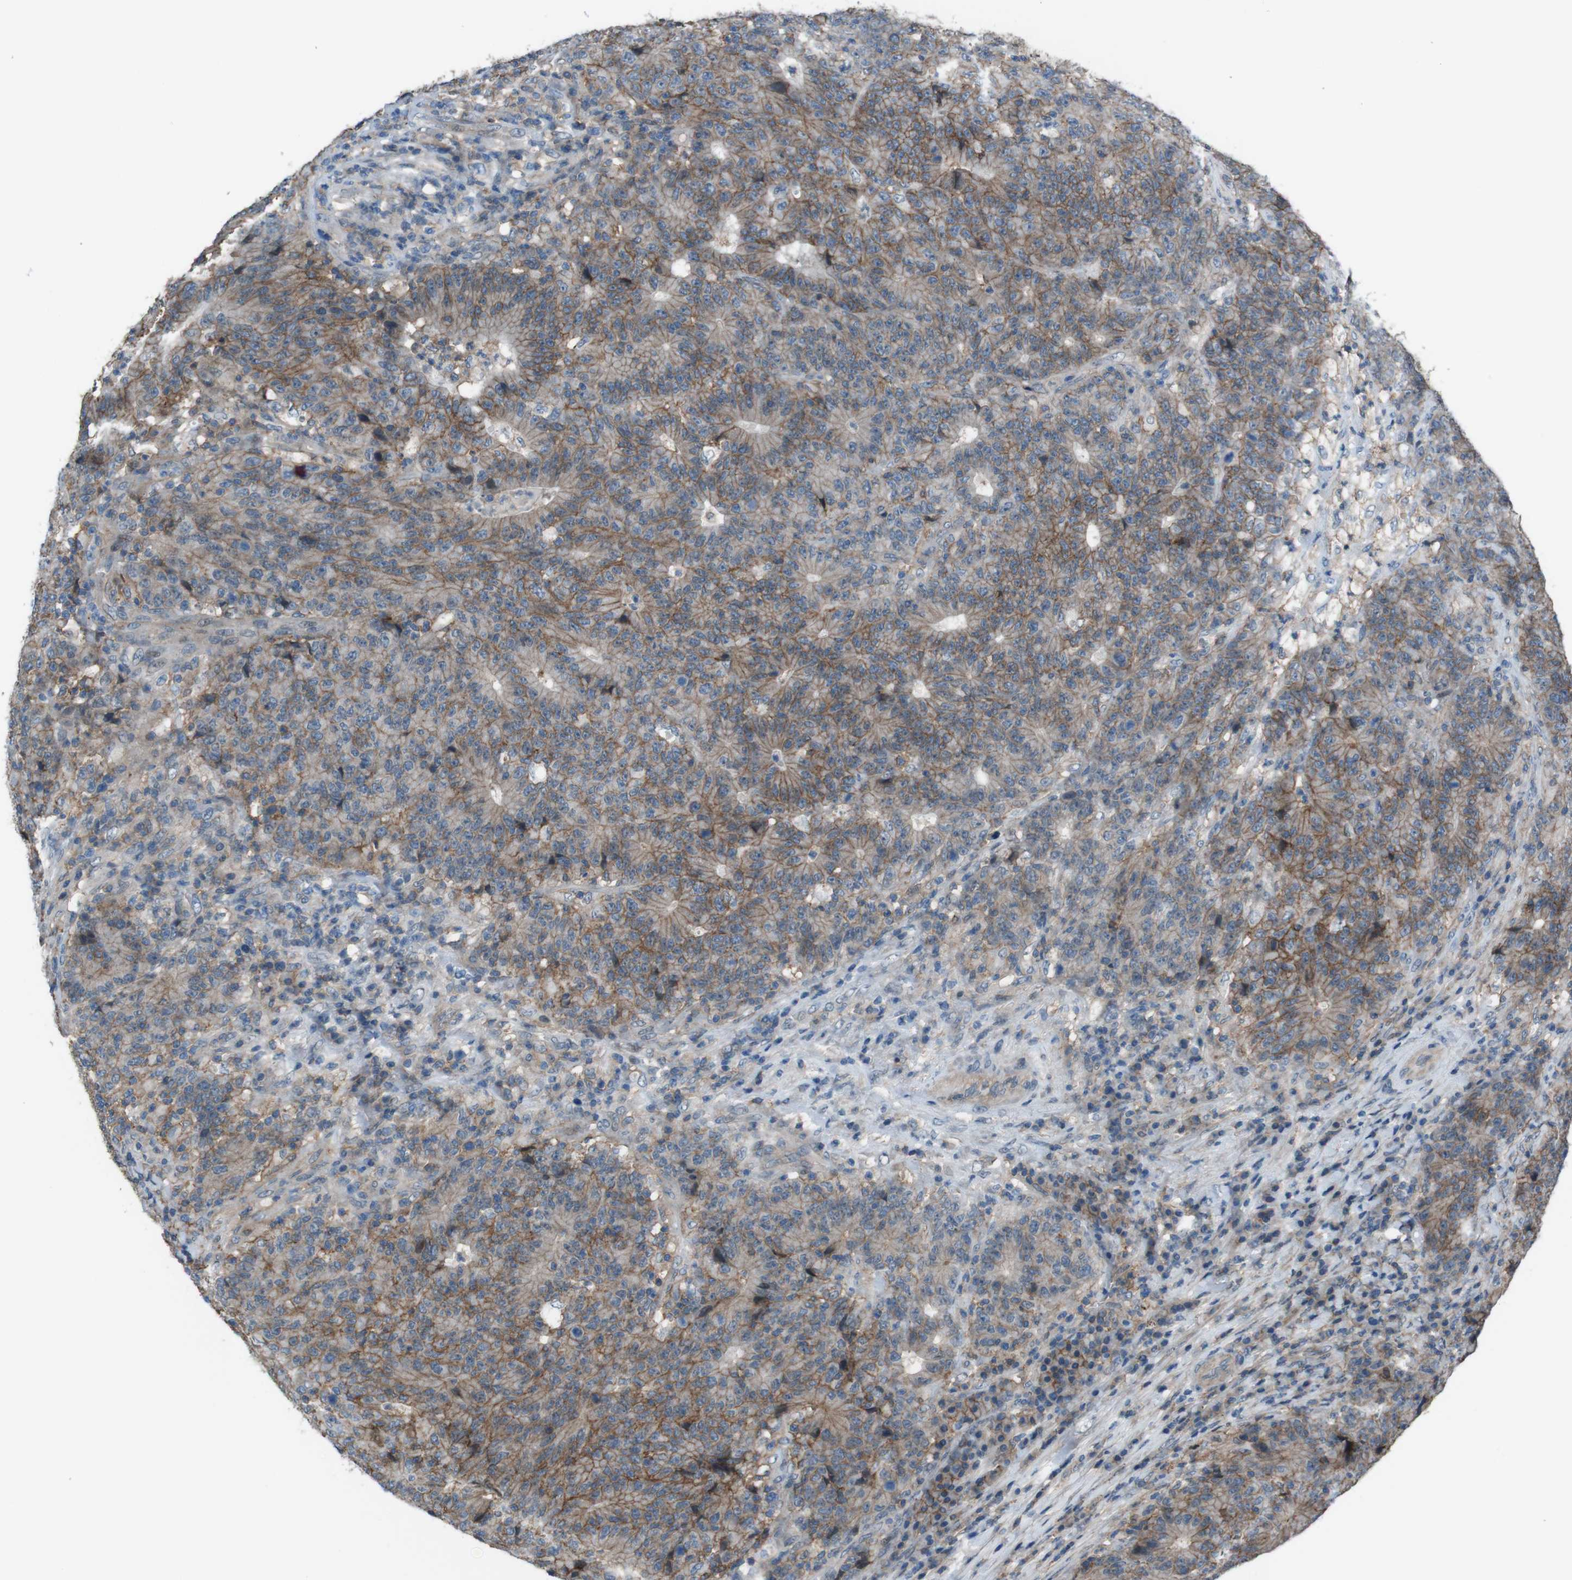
{"staining": {"intensity": "moderate", "quantity": ">75%", "location": "cytoplasmic/membranous"}, "tissue": "colorectal cancer", "cell_type": "Tumor cells", "image_type": "cancer", "snomed": [{"axis": "morphology", "description": "Normal tissue, NOS"}, {"axis": "morphology", "description": "Adenocarcinoma, NOS"}, {"axis": "topography", "description": "Colon"}], "caption": "Immunohistochemical staining of human colorectal cancer reveals moderate cytoplasmic/membranous protein staining in approximately >75% of tumor cells. The protein is shown in brown color, while the nuclei are stained blue.", "gene": "ATP2B1", "patient": {"sex": "female", "age": 75}}